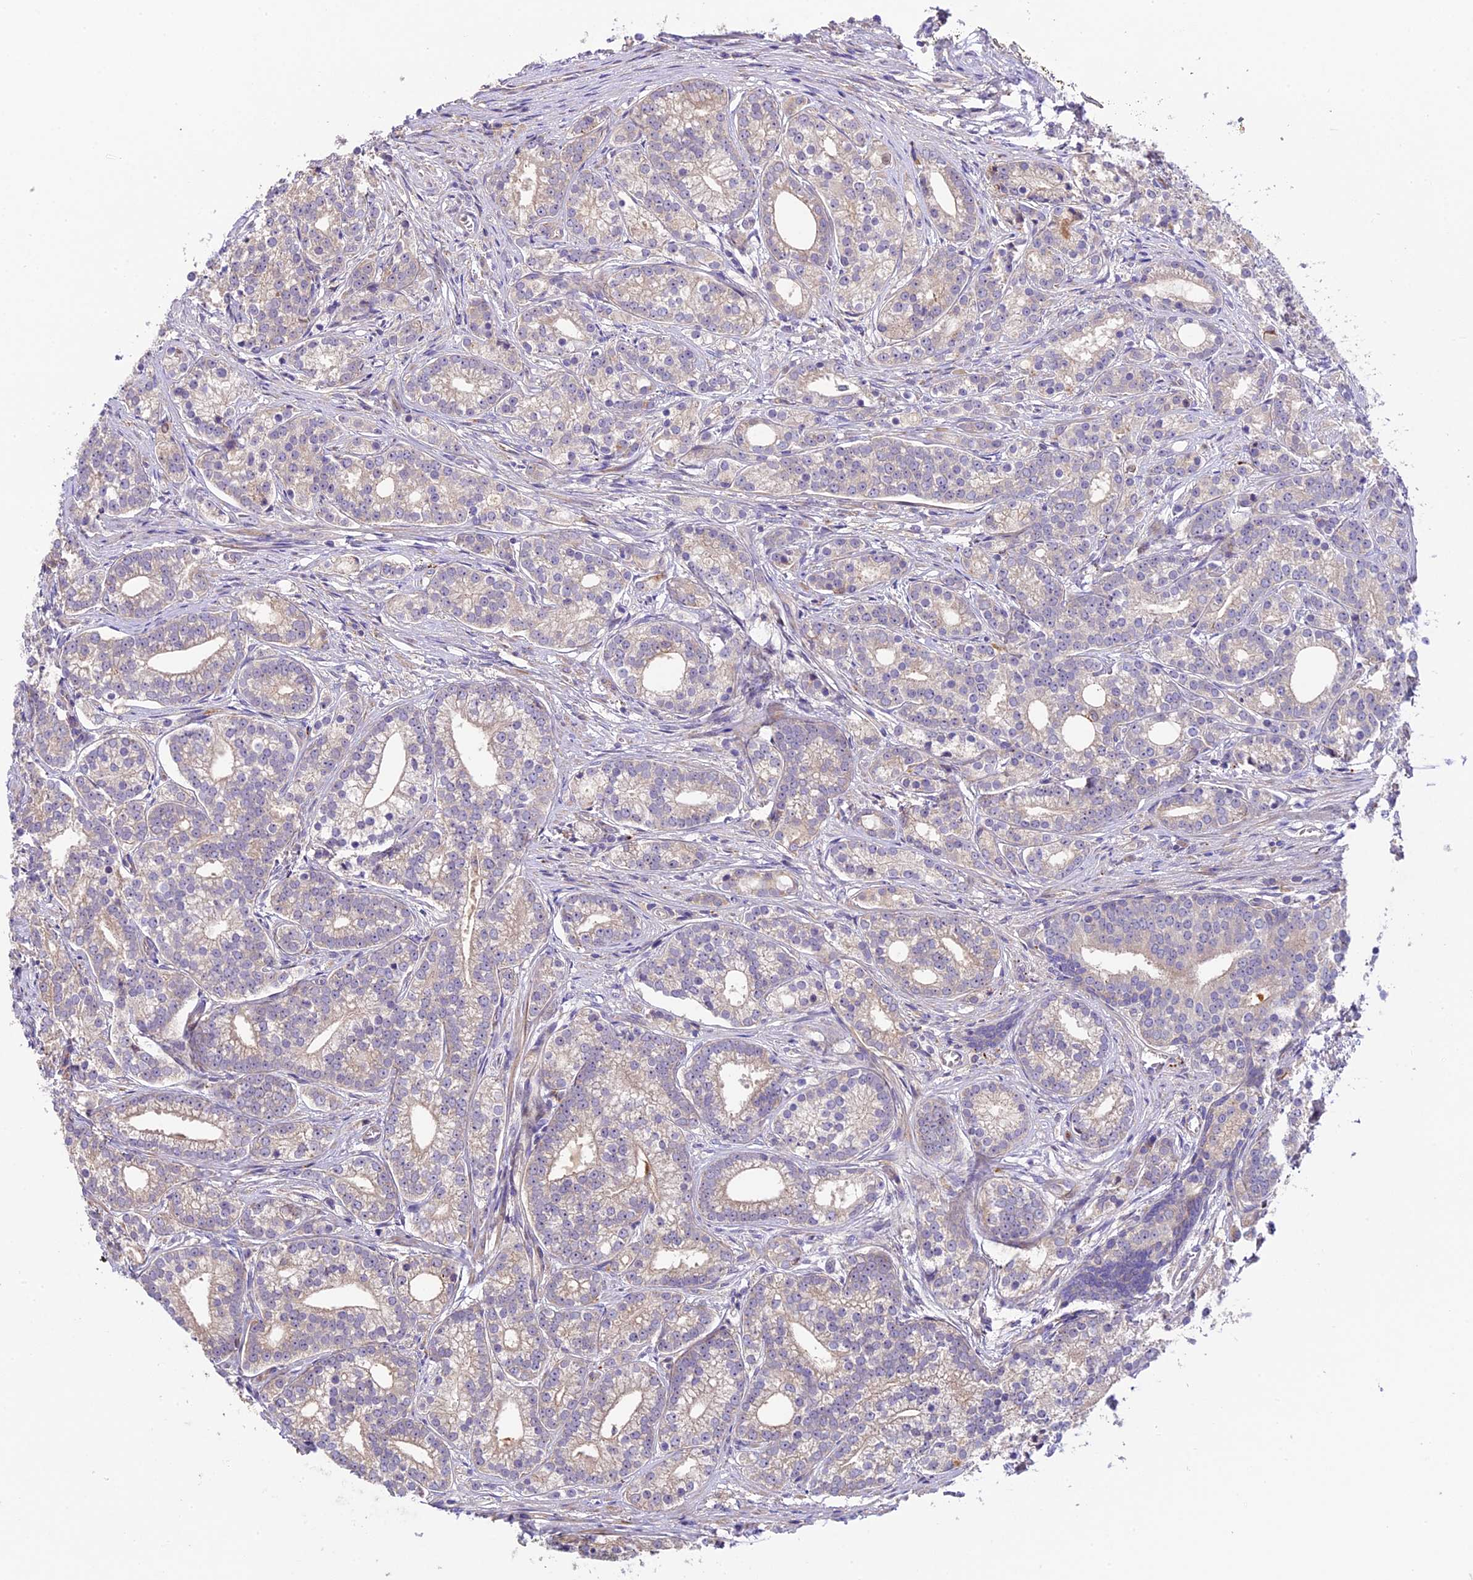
{"staining": {"intensity": "weak", "quantity": "25%-75%", "location": "cytoplasmic/membranous"}, "tissue": "prostate cancer", "cell_type": "Tumor cells", "image_type": "cancer", "snomed": [{"axis": "morphology", "description": "Adenocarcinoma, Low grade"}, {"axis": "topography", "description": "Prostate"}], "caption": "IHC staining of prostate cancer, which demonstrates low levels of weak cytoplasmic/membranous positivity in about 25%-75% of tumor cells indicating weak cytoplasmic/membranous protein positivity. The staining was performed using DAB (brown) for protein detection and nuclei were counterstained in hematoxylin (blue).", "gene": "SPIRE1", "patient": {"sex": "male", "age": 71}}